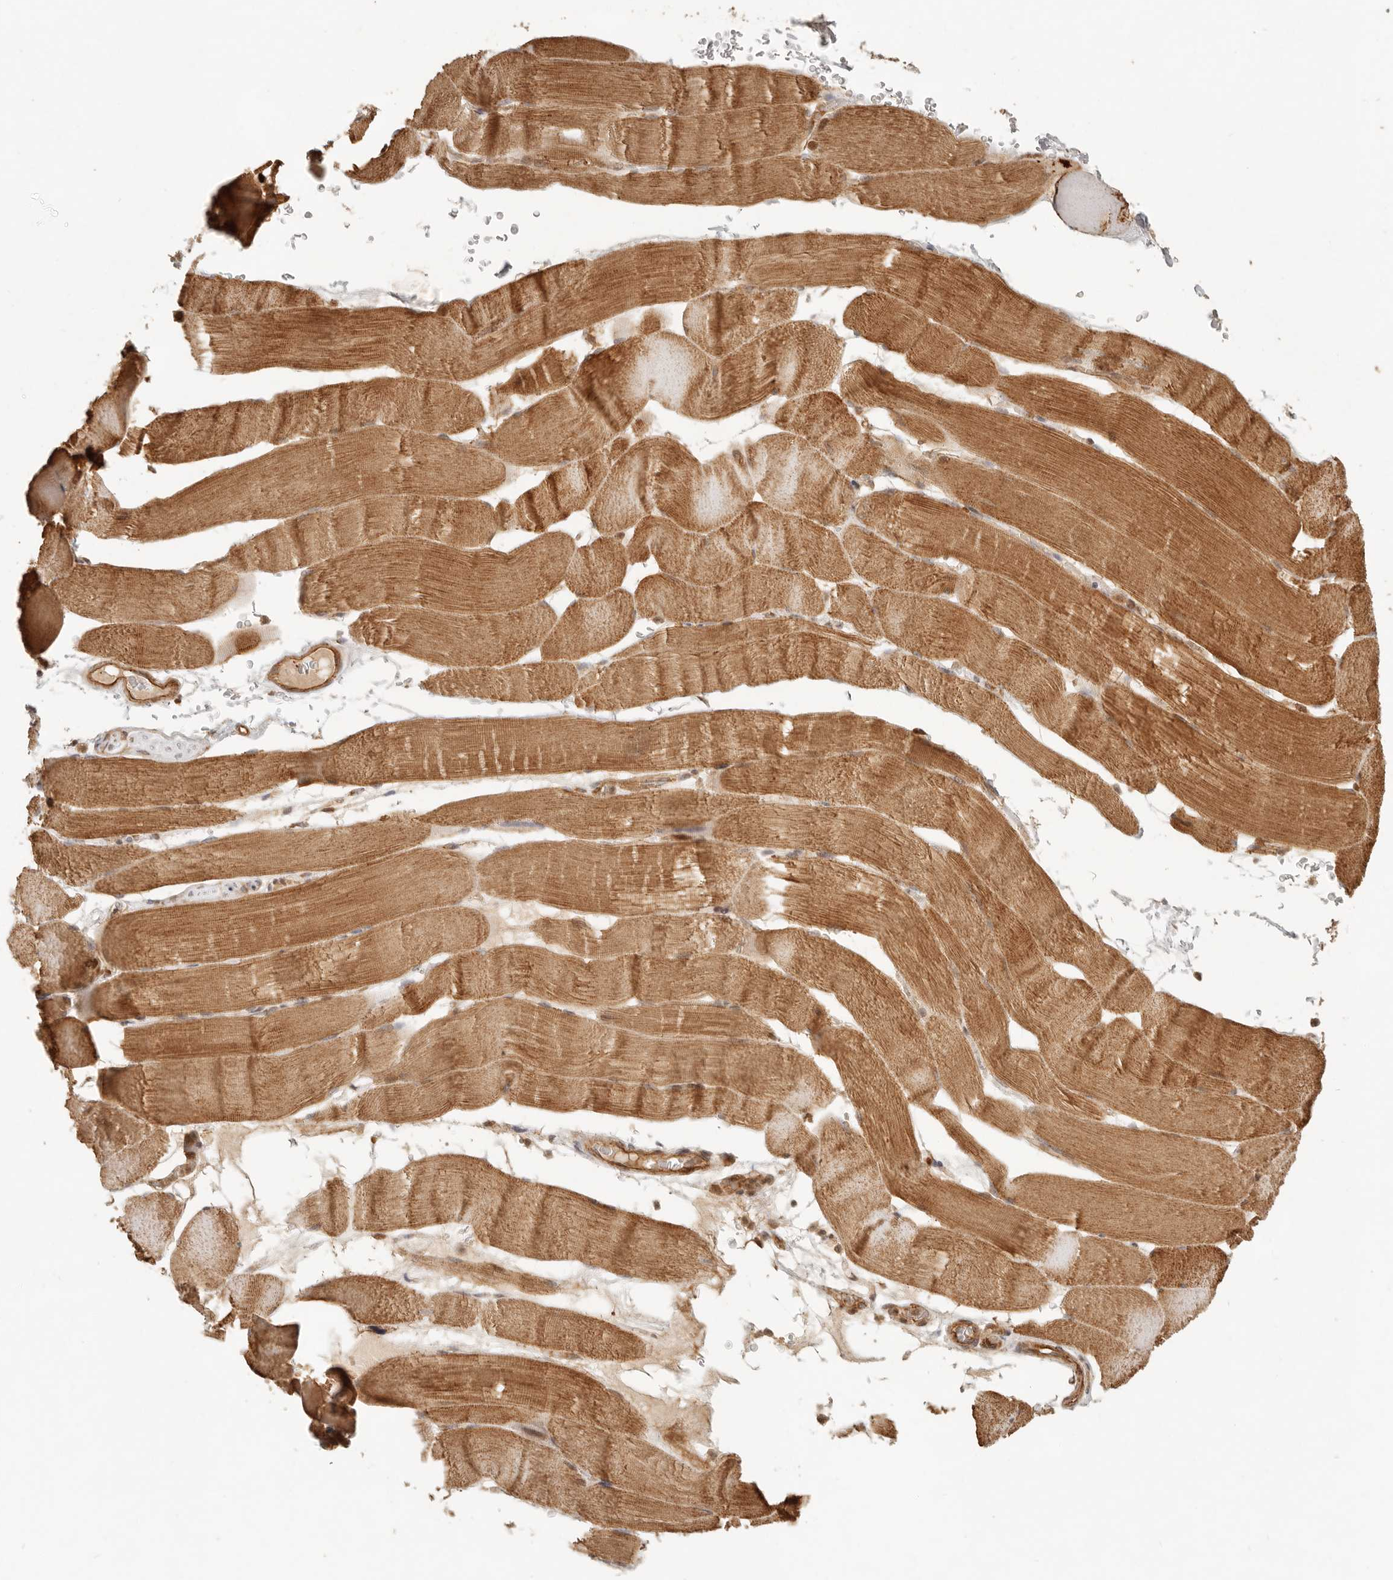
{"staining": {"intensity": "strong", "quantity": ">75%", "location": "cytoplasmic/membranous"}, "tissue": "skeletal muscle", "cell_type": "Myocytes", "image_type": "normal", "snomed": [{"axis": "morphology", "description": "Normal tissue, NOS"}, {"axis": "topography", "description": "Skeletal muscle"}], "caption": "Skeletal muscle stained with DAB immunohistochemistry demonstrates high levels of strong cytoplasmic/membranous positivity in about >75% of myocytes. (Brightfield microscopy of DAB IHC at high magnification).", "gene": "KLHL38", "patient": {"sex": "male", "age": 62}}